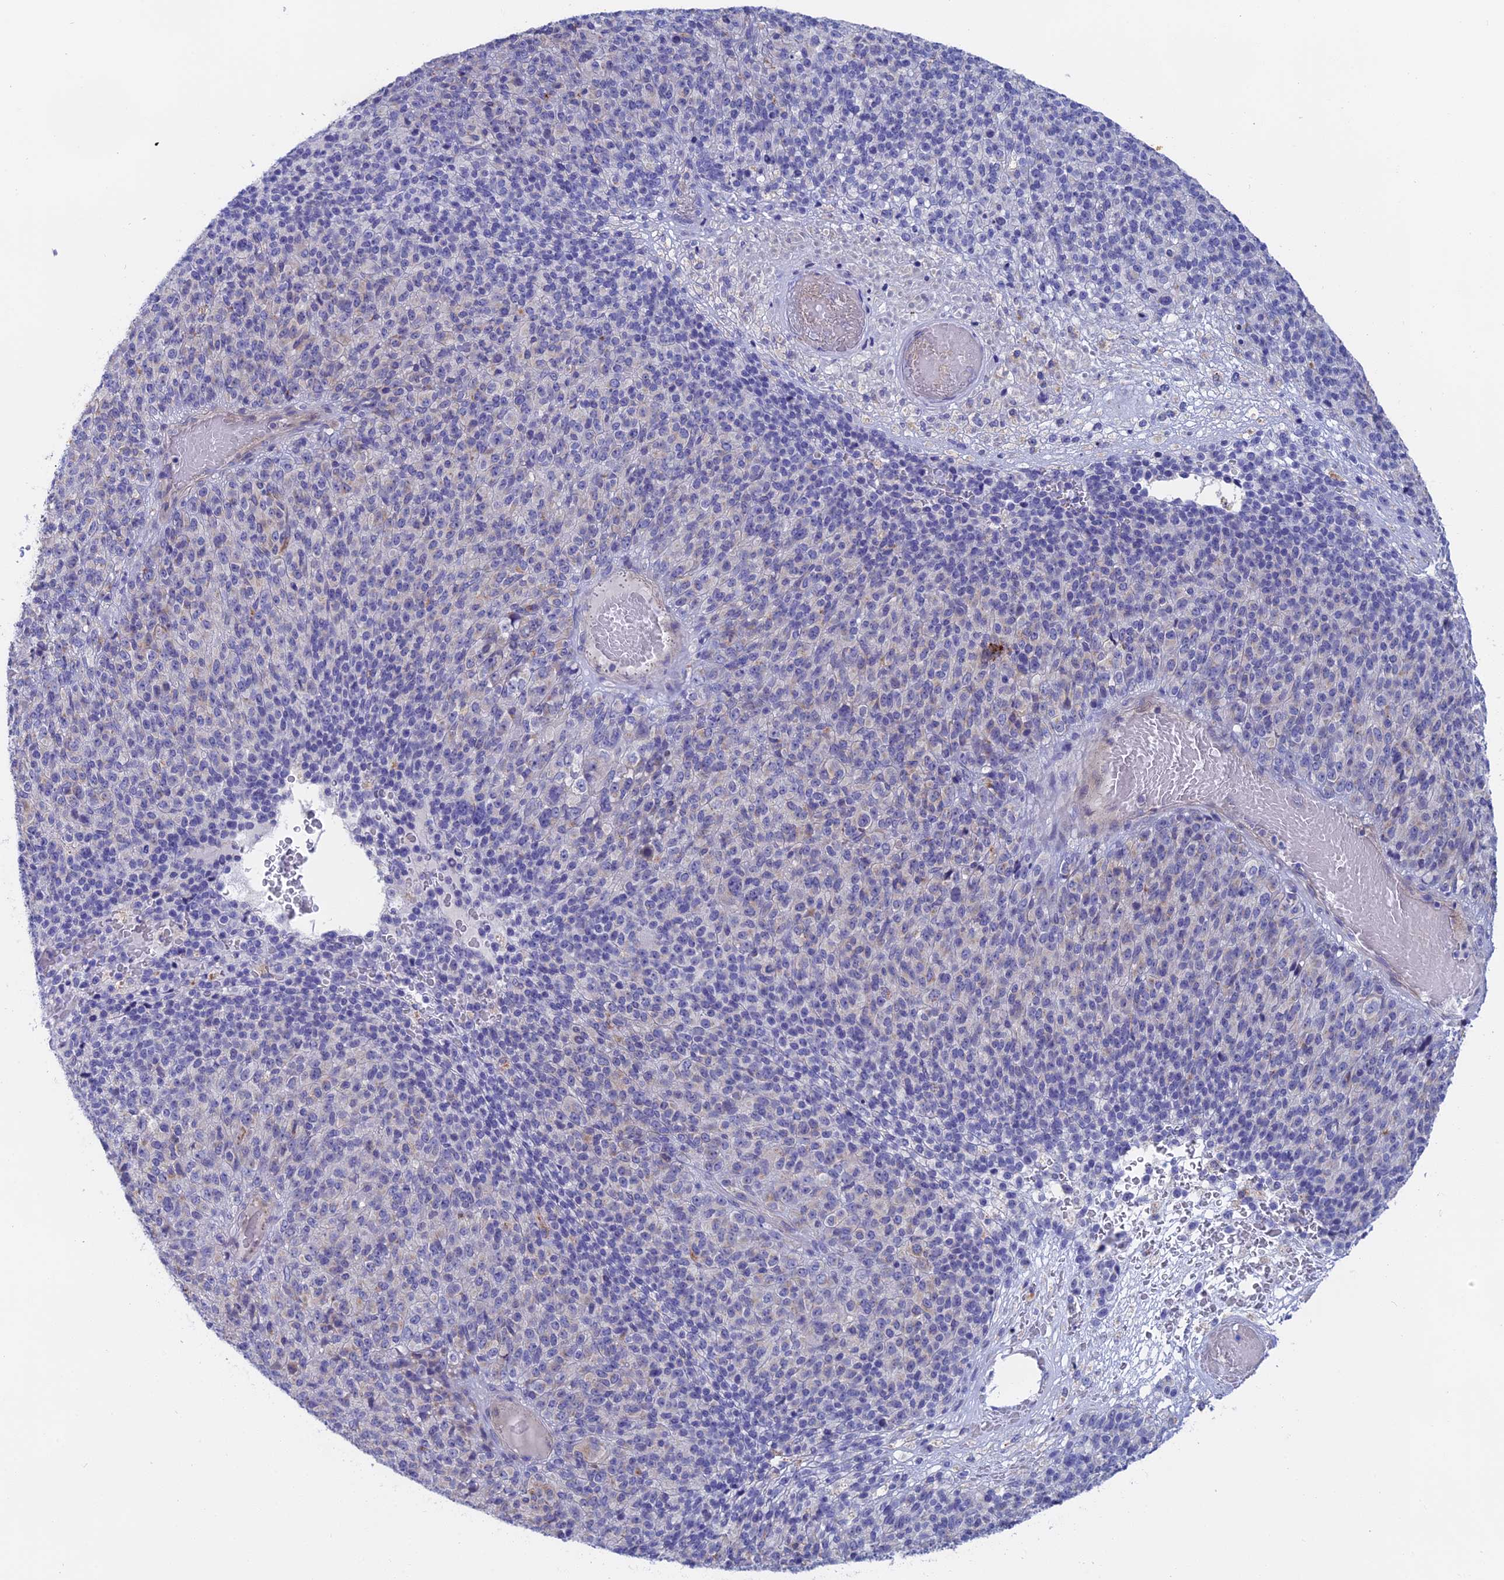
{"staining": {"intensity": "weak", "quantity": "<25%", "location": "cytoplasmic/membranous"}, "tissue": "melanoma", "cell_type": "Tumor cells", "image_type": "cancer", "snomed": [{"axis": "morphology", "description": "Malignant melanoma, Metastatic site"}, {"axis": "topography", "description": "Brain"}], "caption": "Immunohistochemistry photomicrograph of neoplastic tissue: human malignant melanoma (metastatic site) stained with DAB (3,3'-diaminobenzidine) demonstrates no significant protein staining in tumor cells. (Immunohistochemistry, brightfield microscopy, high magnification).", "gene": "GLB1L", "patient": {"sex": "female", "age": 56}}